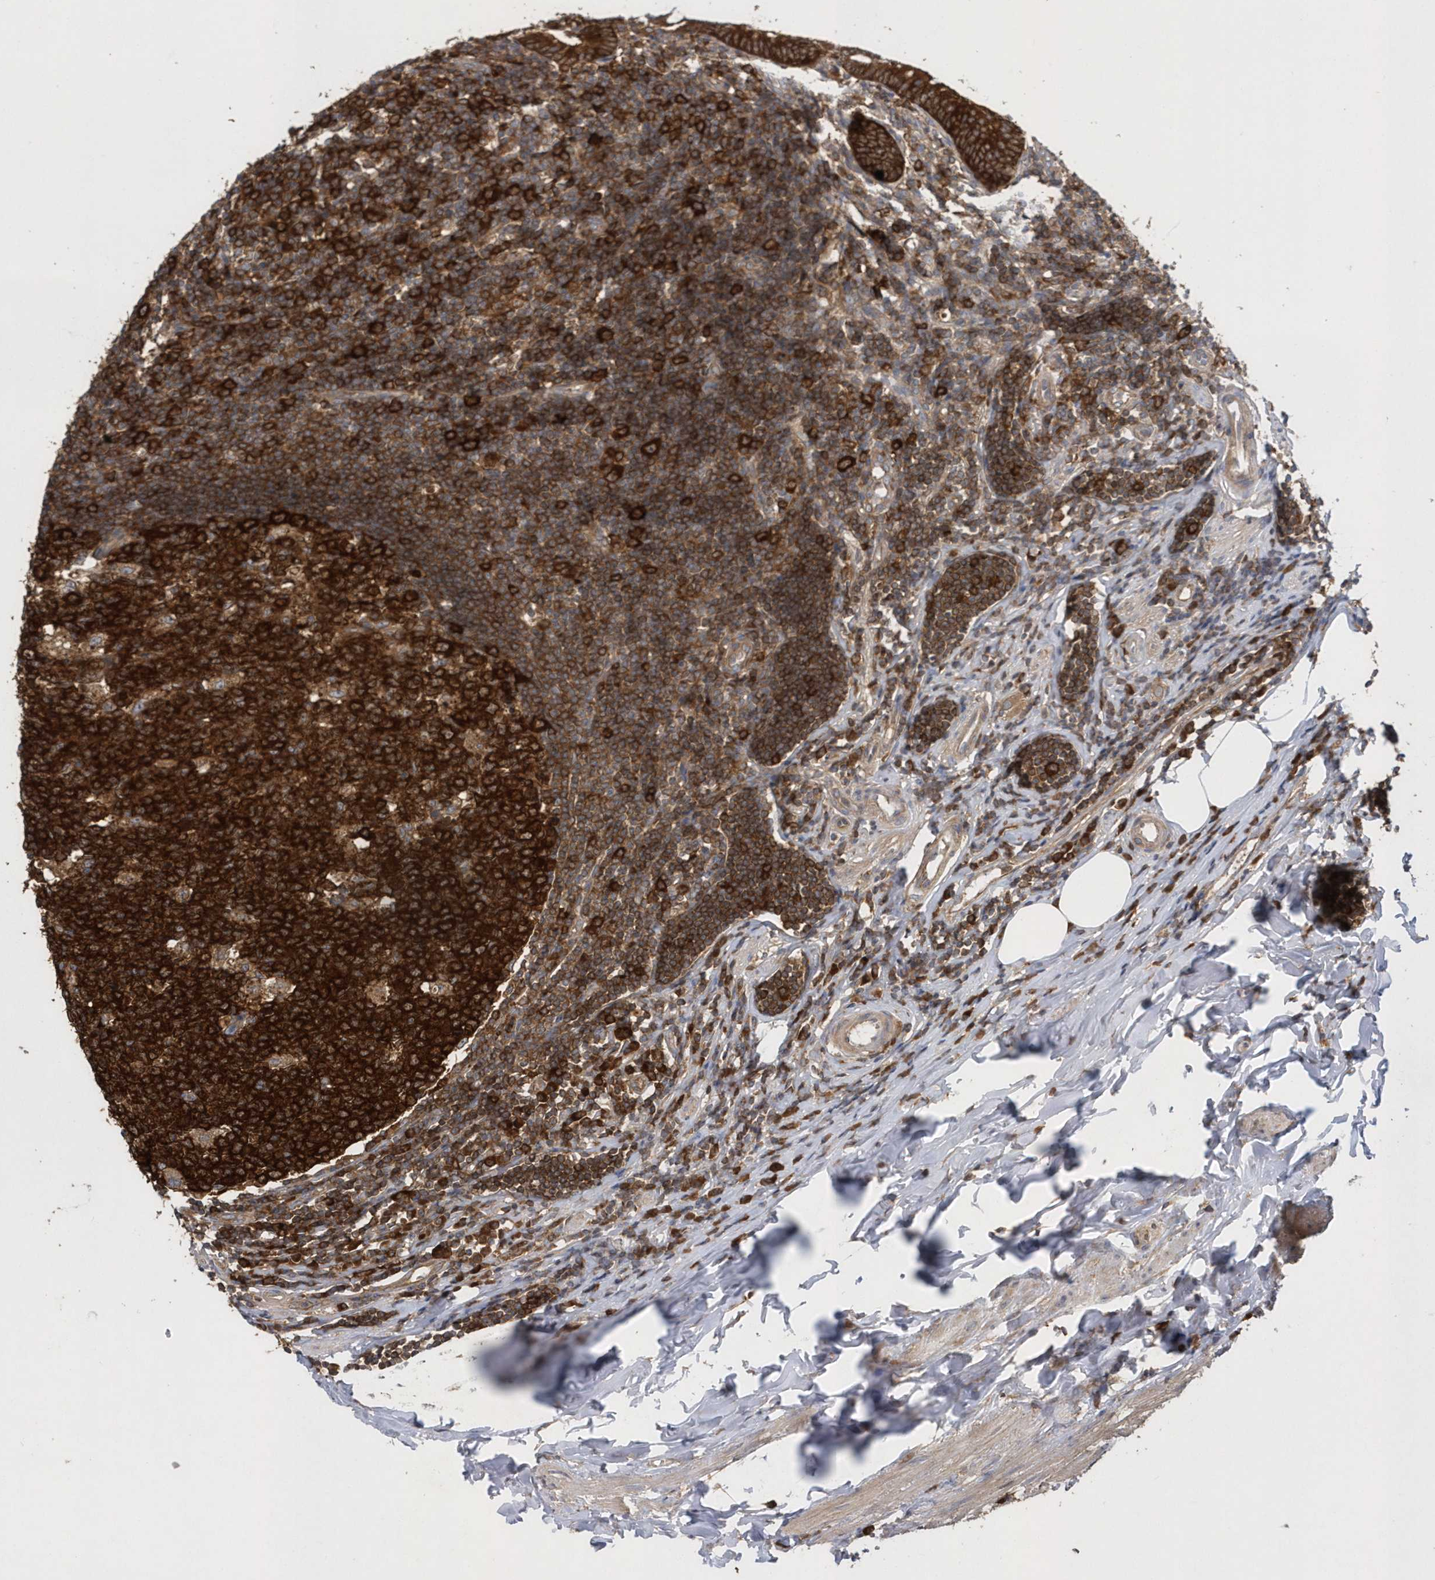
{"staining": {"intensity": "strong", "quantity": ">75%", "location": "cytoplasmic/membranous"}, "tissue": "appendix", "cell_type": "Glandular cells", "image_type": "normal", "snomed": [{"axis": "morphology", "description": "Normal tissue, NOS"}, {"axis": "topography", "description": "Appendix"}], "caption": "A brown stain labels strong cytoplasmic/membranous positivity of a protein in glandular cells of benign appendix. Nuclei are stained in blue.", "gene": "PAICS", "patient": {"sex": "female", "age": 54}}